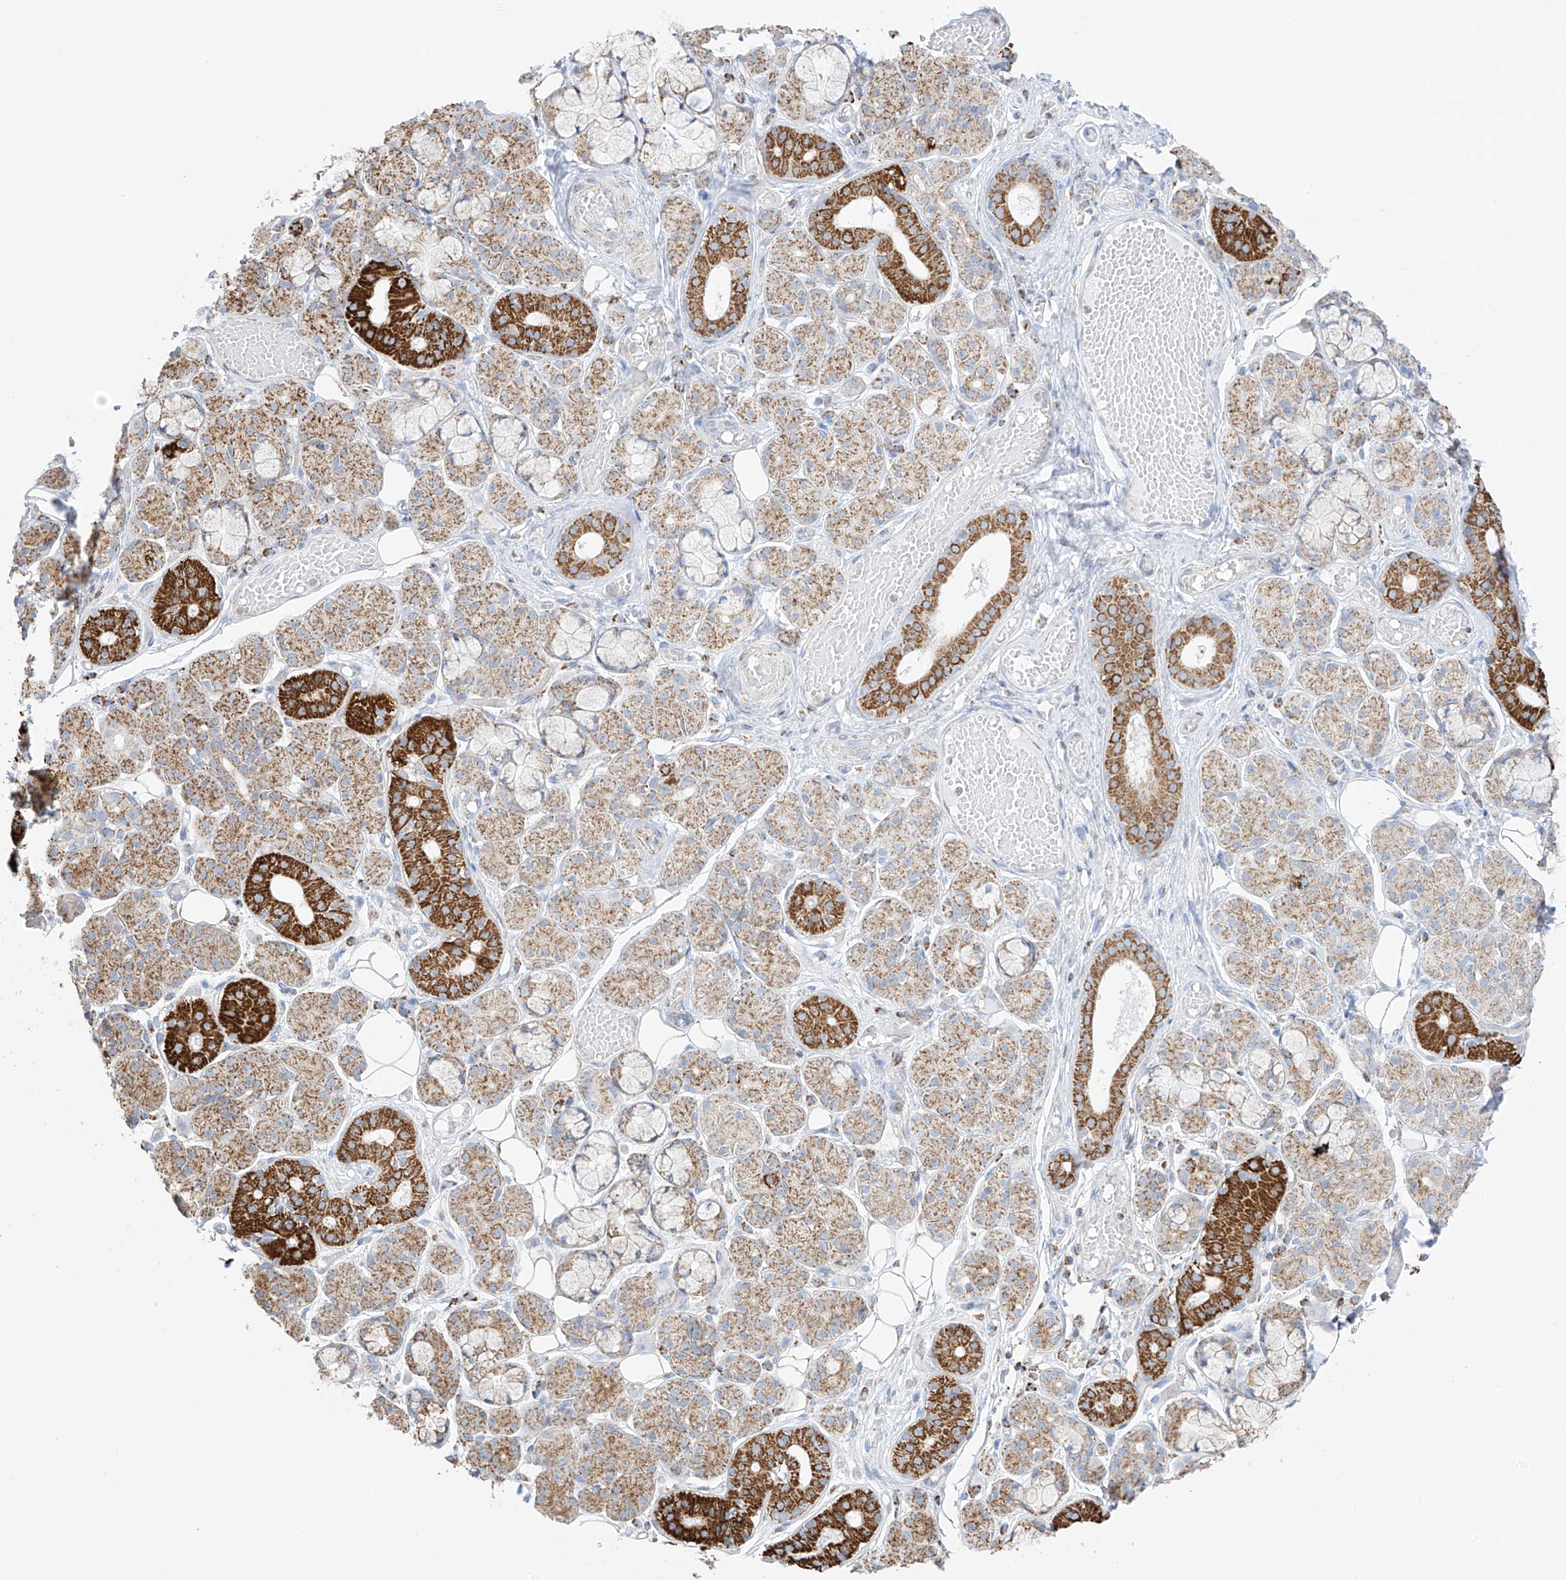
{"staining": {"intensity": "strong", "quantity": "25%-75%", "location": "cytoplasmic/membranous"}, "tissue": "salivary gland", "cell_type": "Glandular cells", "image_type": "normal", "snomed": [{"axis": "morphology", "description": "Normal tissue, NOS"}, {"axis": "topography", "description": "Salivary gland"}], "caption": "DAB (3,3'-diaminobenzidine) immunohistochemical staining of normal salivary gland displays strong cytoplasmic/membranous protein staining in about 25%-75% of glandular cells. (Stains: DAB in brown, nuclei in blue, Microscopy: brightfield microscopy at high magnification).", "gene": "XKR3", "patient": {"sex": "male", "age": 63}}